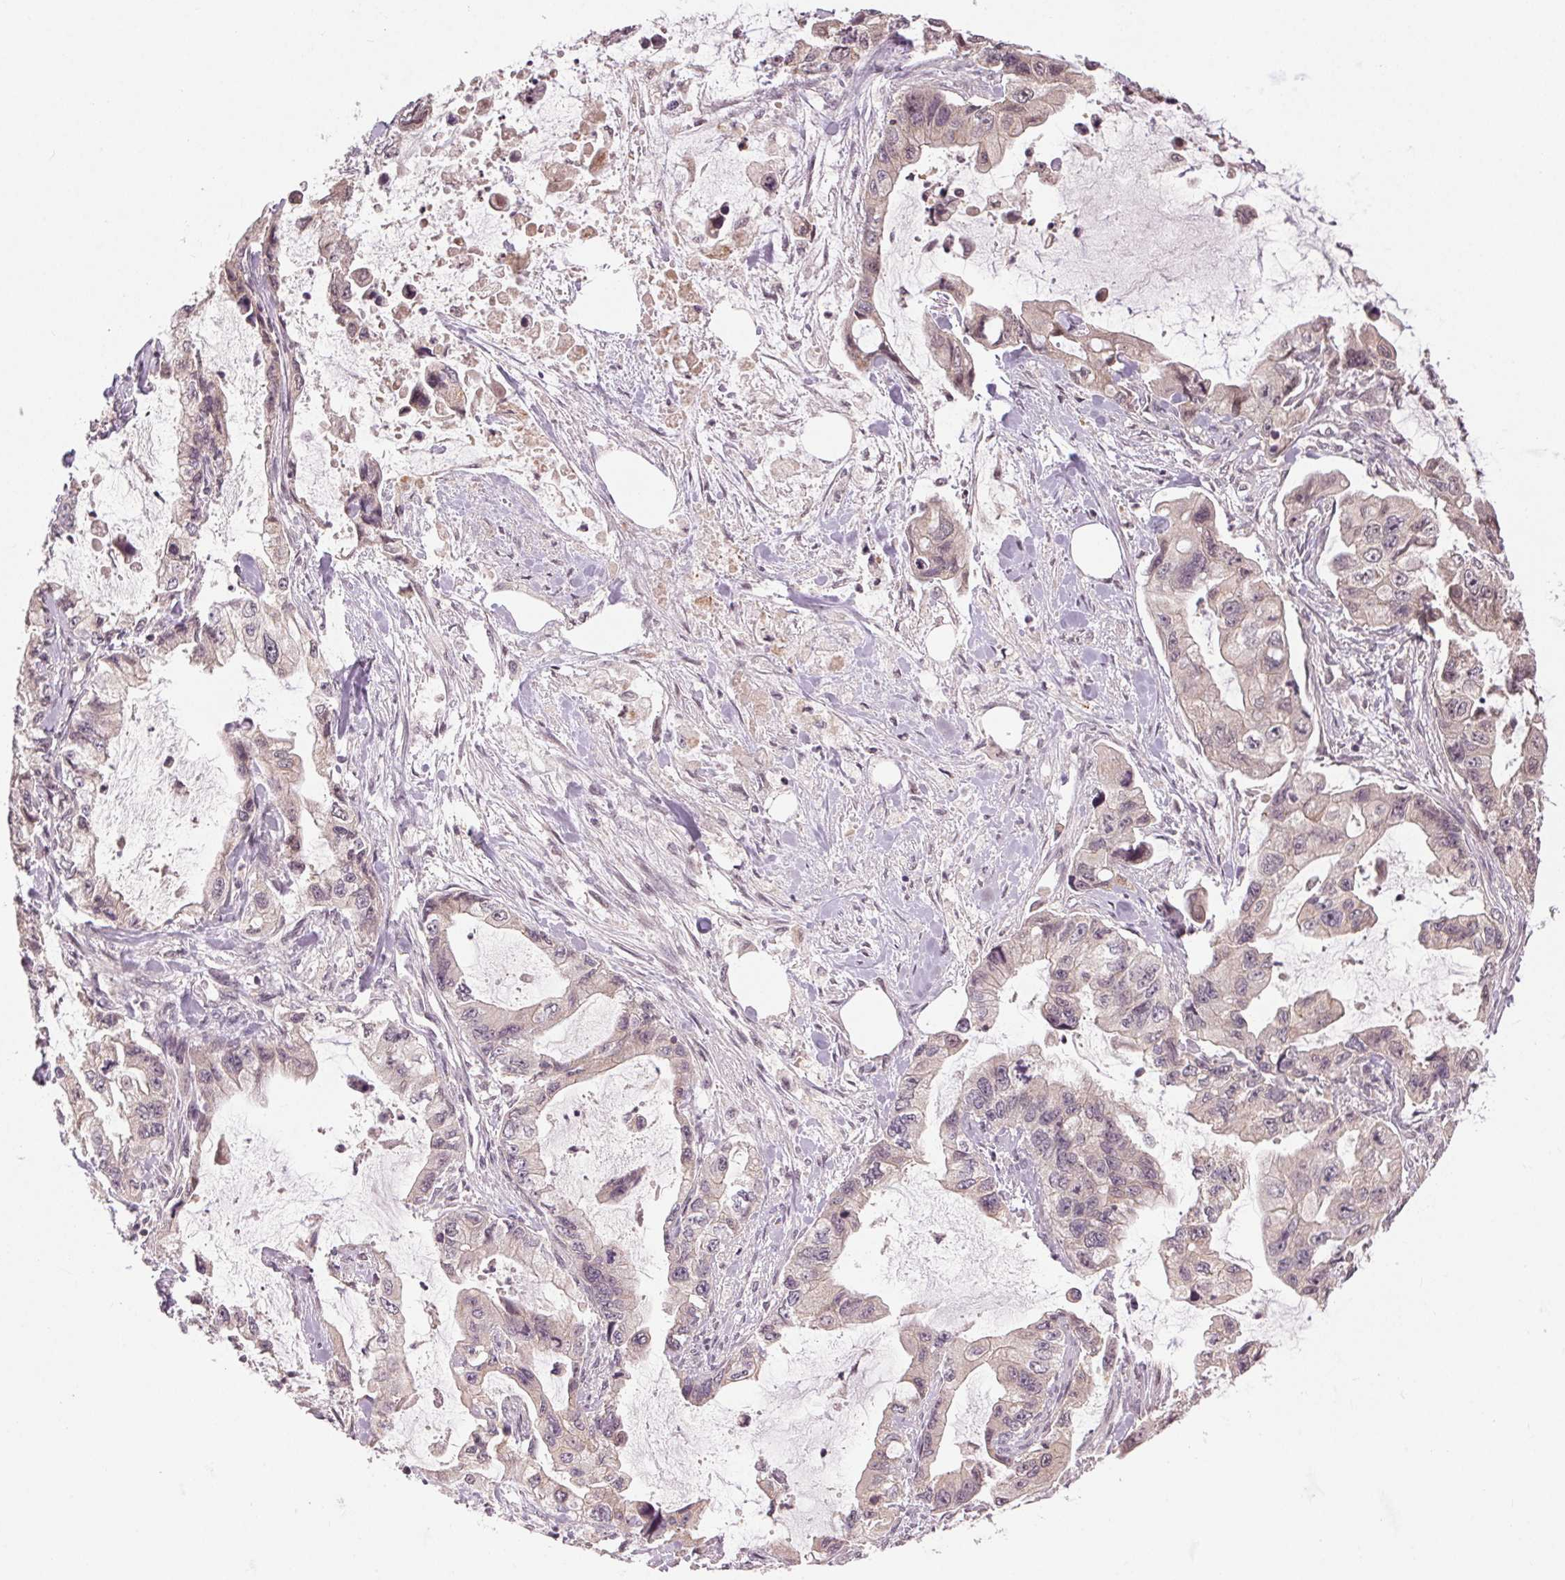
{"staining": {"intensity": "weak", "quantity": "<25%", "location": "cytoplasmic/membranous"}, "tissue": "stomach cancer", "cell_type": "Tumor cells", "image_type": "cancer", "snomed": [{"axis": "morphology", "description": "Adenocarcinoma, NOS"}, {"axis": "topography", "description": "Pancreas"}, {"axis": "topography", "description": "Stomach, upper"}, {"axis": "topography", "description": "Stomach"}], "caption": "High power microscopy micrograph of an immunohistochemistry photomicrograph of adenocarcinoma (stomach), revealing no significant staining in tumor cells.", "gene": "ATP1B3", "patient": {"sex": "male", "age": 77}}